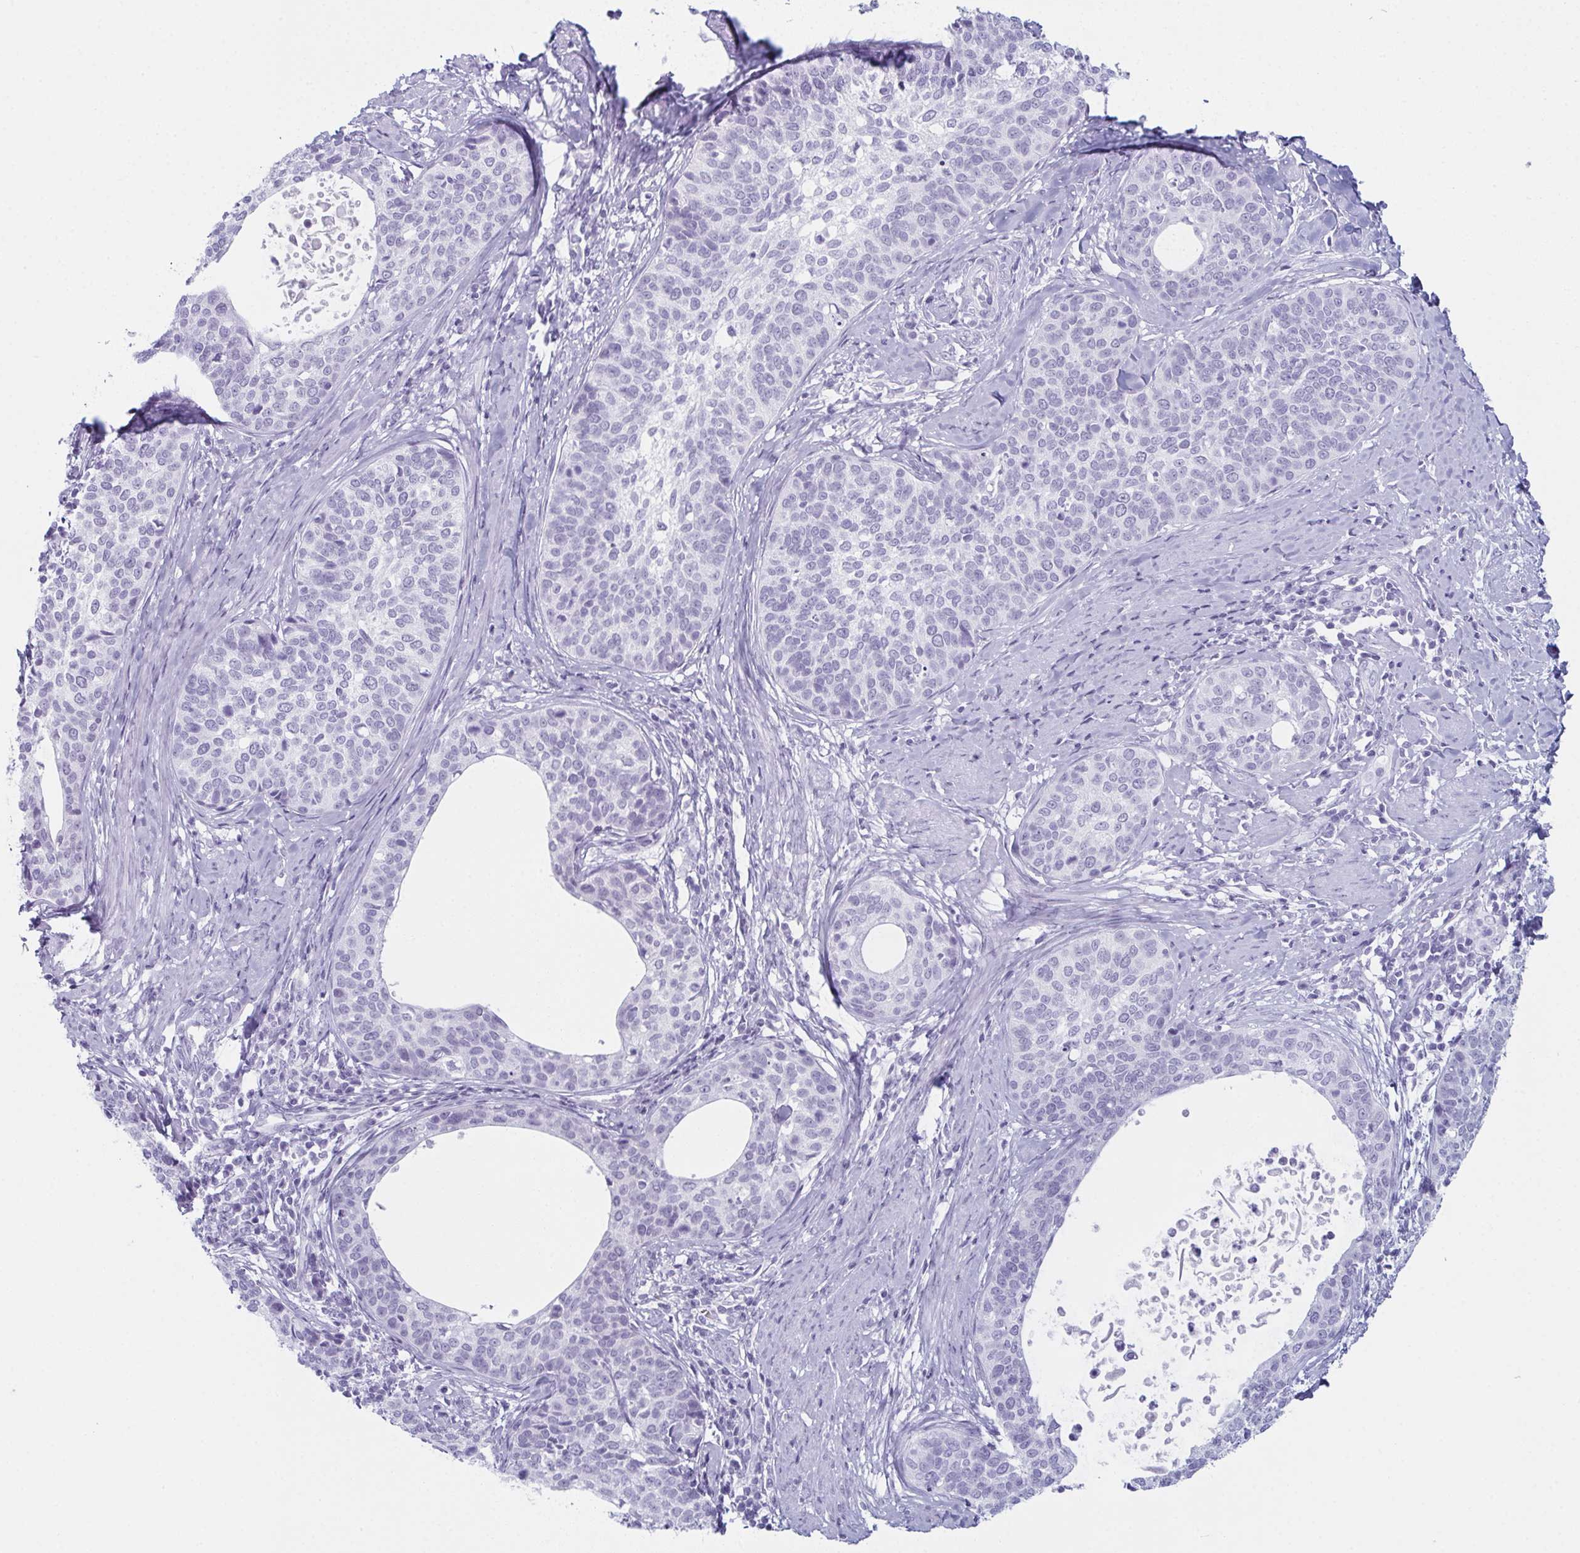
{"staining": {"intensity": "negative", "quantity": "none", "location": "none"}, "tissue": "cervical cancer", "cell_type": "Tumor cells", "image_type": "cancer", "snomed": [{"axis": "morphology", "description": "Squamous cell carcinoma, NOS"}, {"axis": "topography", "description": "Cervix"}], "caption": "Immunohistochemistry (IHC) image of neoplastic tissue: human squamous cell carcinoma (cervical) stained with DAB (3,3'-diaminobenzidine) exhibits no significant protein positivity in tumor cells.", "gene": "ENKUR", "patient": {"sex": "female", "age": 69}}